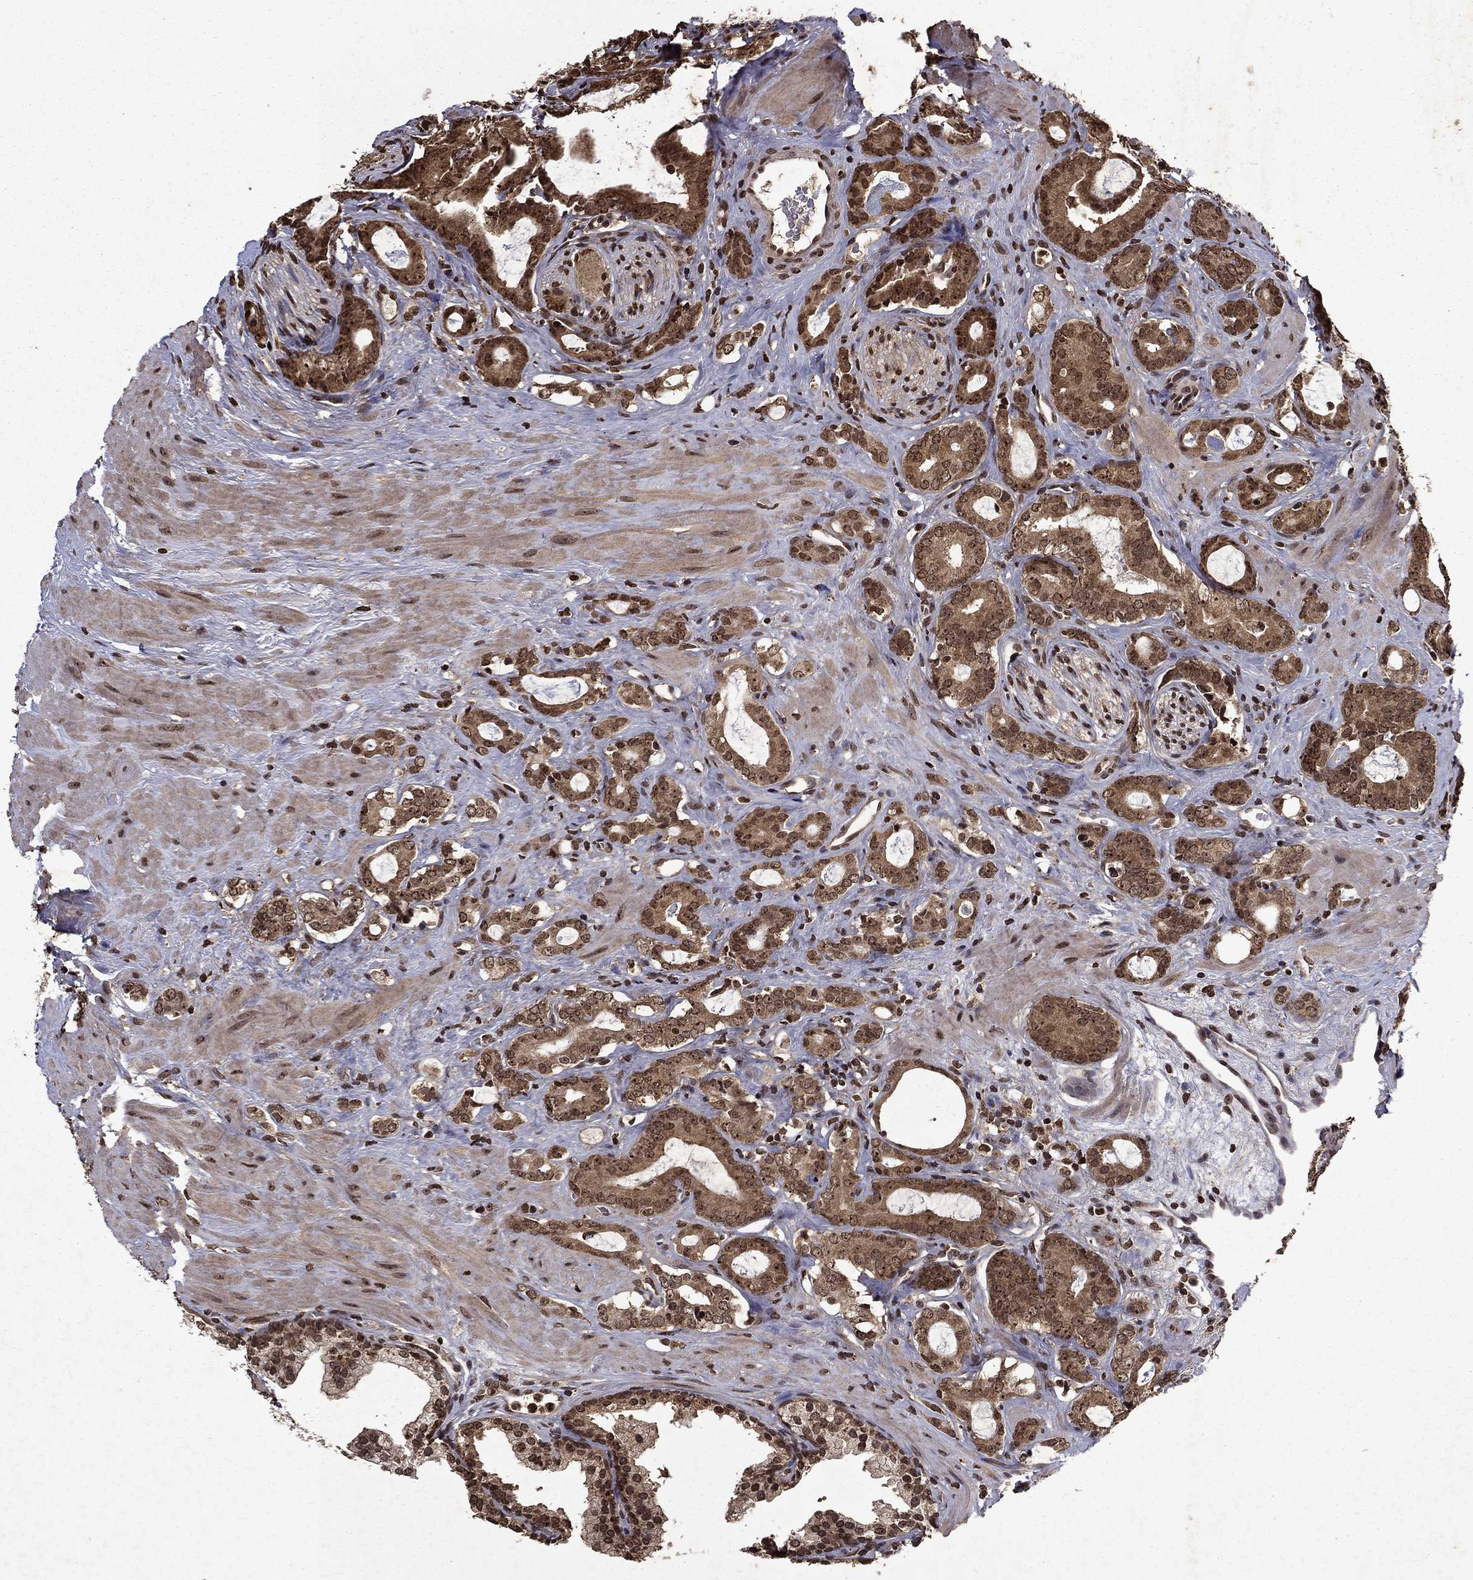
{"staining": {"intensity": "moderate", "quantity": ">75%", "location": "cytoplasmic/membranous,nuclear"}, "tissue": "prostate cancer", "cell_type": "Tumor cells", "image_type": "cancer", "snomed": [{"axis": "morphology", "description": "Adenocarcinoma, NOS"}, {"axis": "topography", "description": "Prostate"}], "caption": "DAB (3,3'-diaminobenzidine) immunohistochemical staining of human adenocarcinoma (prostate) demonstrates moderate cytoplasmic/membranous and nuclear protein expression in about >75% of tumor cells.", "gene": "PIN4", "patient": {"sex": "male", "age": 55}}